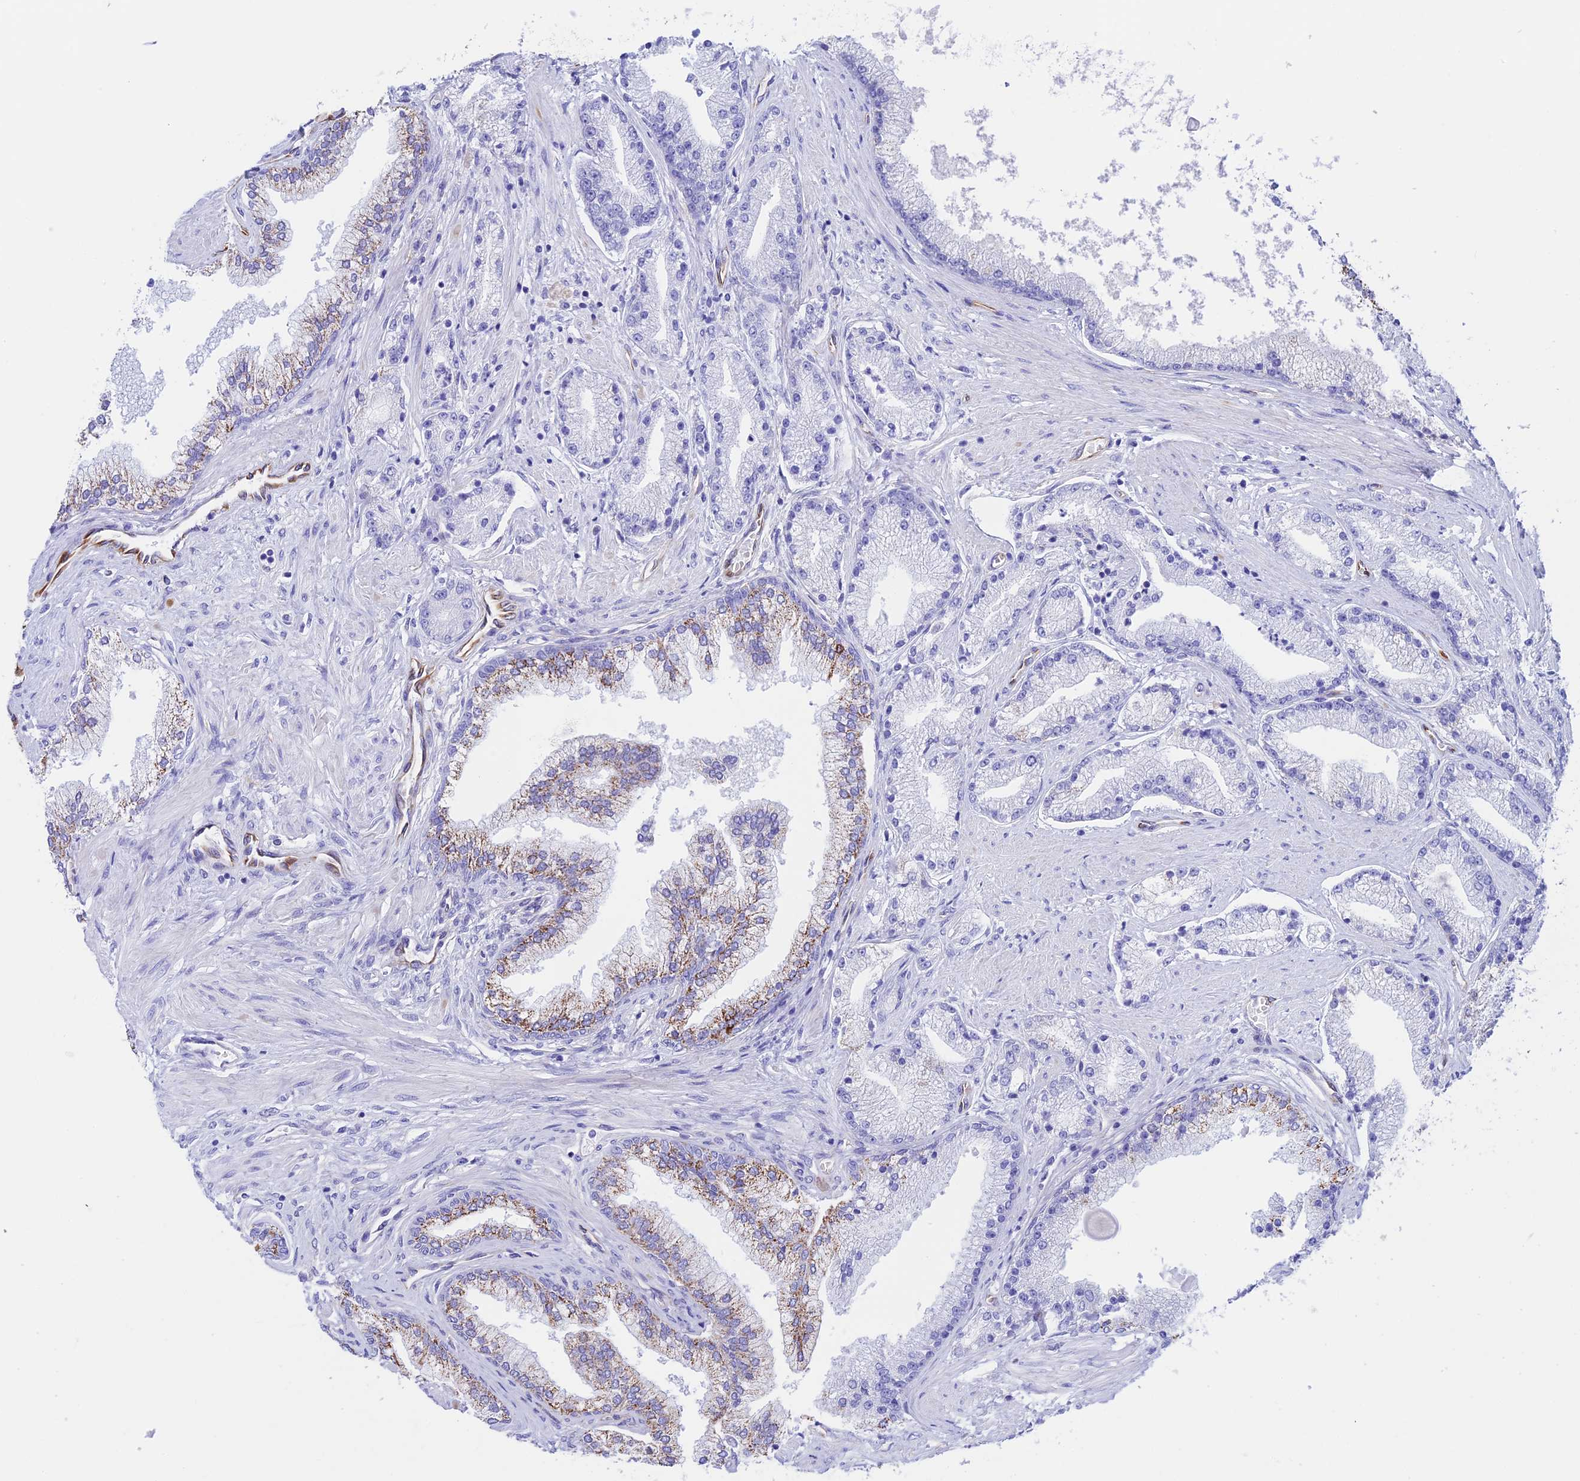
{"staining": {"intensity": "negative", "quantity": "none", "location": "none"}, "tissue": "prostate cancer", "cell_type": "Tumor cells", "image_type": "cancer", "snomed": [{"axis": "morphology", "description": "Adenocarcinoma, High grade"}, {"axis": "topography", "description": "Prostate"}], "caption": "DAB (3,3'-diaminobenzidine) immunohistochemical staining of adenocarcinoma (high-grade) (prostate) reveals no significant expression in tumor cells.", "gene": "ZNF652", "patient": {"sex": "male", "age": 67}}